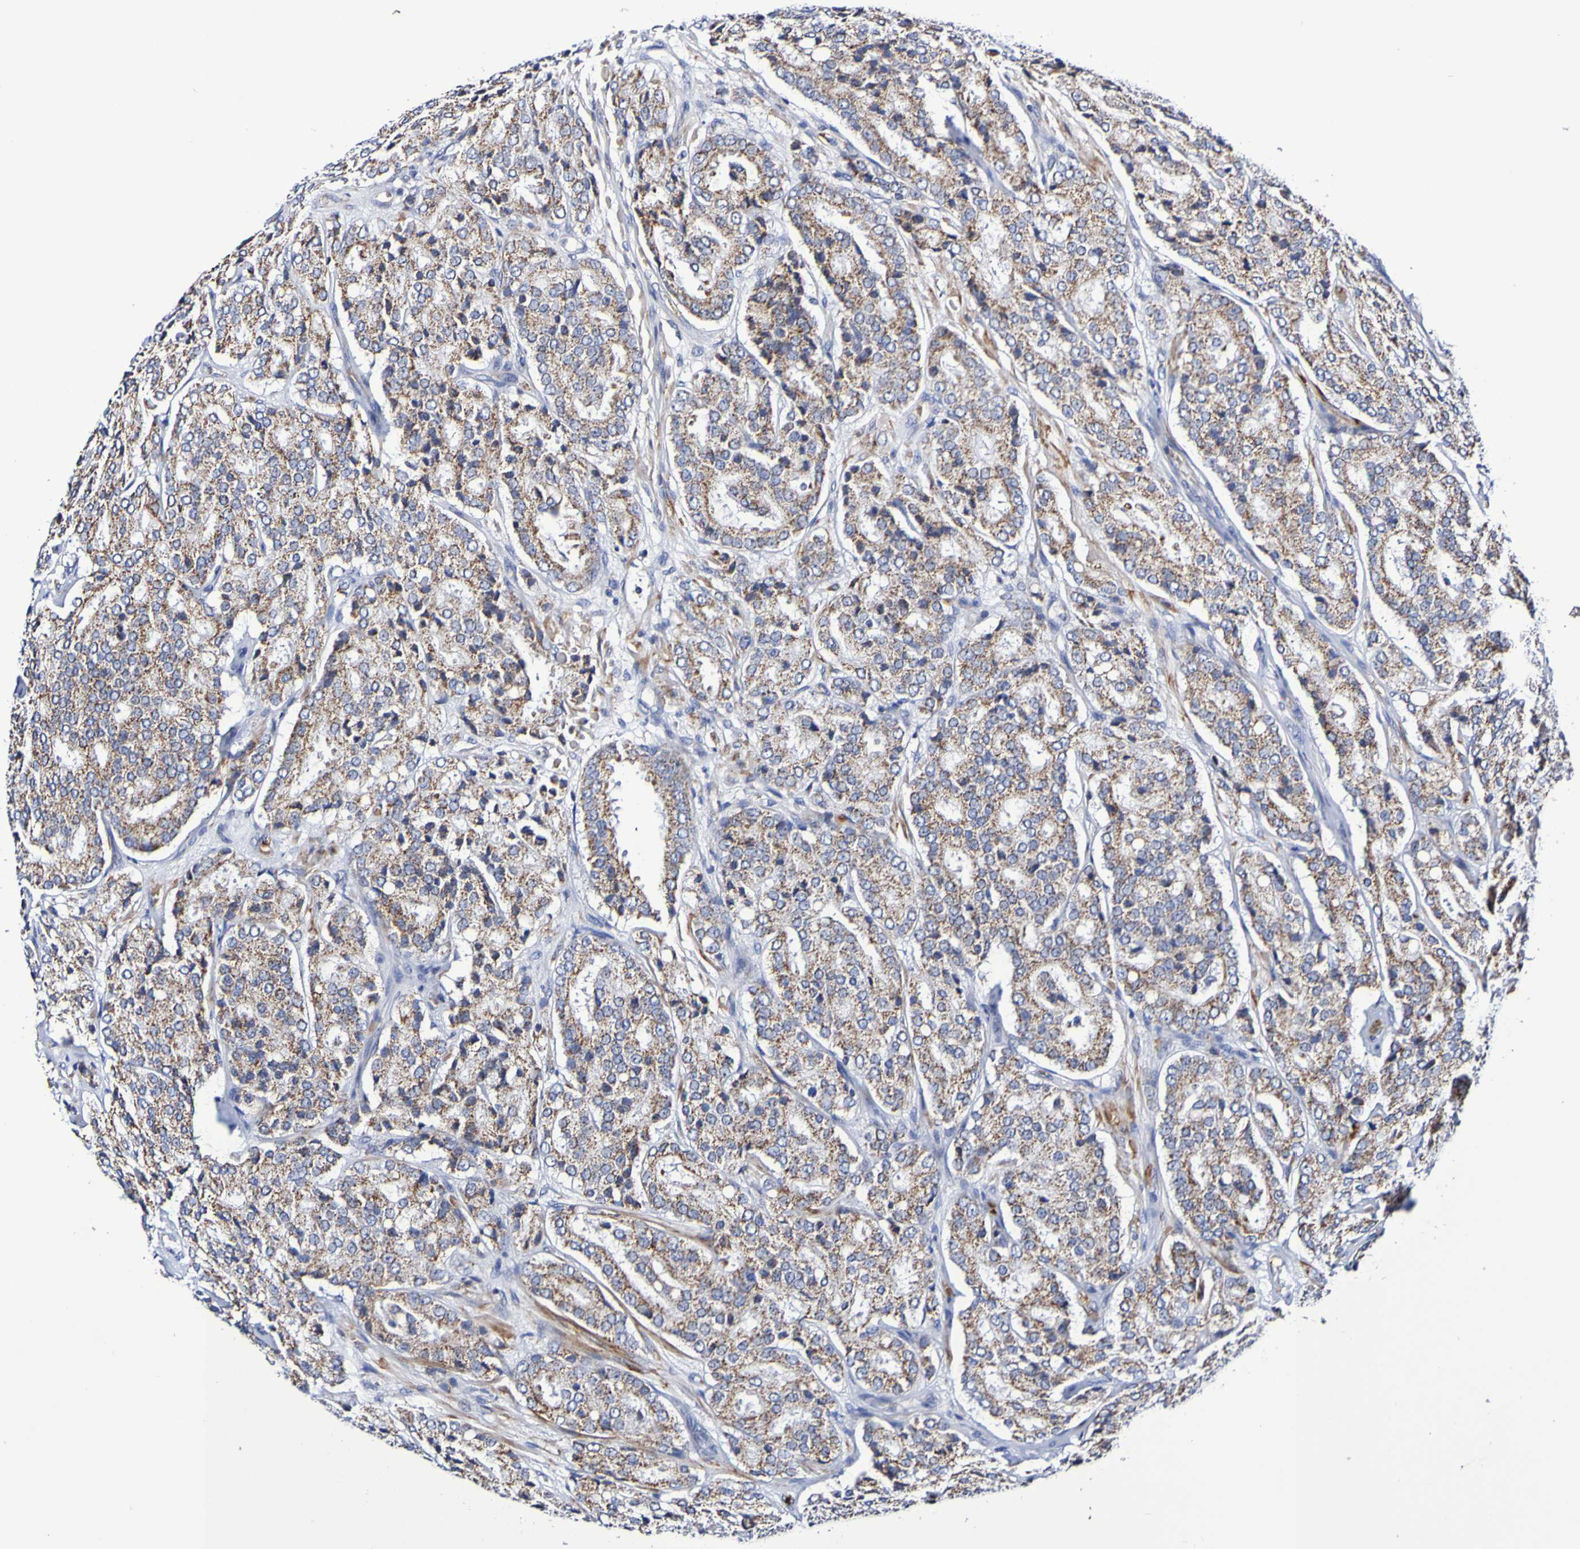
{"staining": {"intensity": "moderate", "quantity": ">75%", "location": "cytoplasmic/membranous"}, "tissue": "prostate cancer", "cell_type": "Tumor cells", "image_type": "cancer", "snomed": [{"axis": "morphology", "description": "Adenocarcinoma, High grade"}, {"axis": "topography", "description": "Prostate"}], "caption": "Immunohistochemistry micrograph of neoplastic tissue: human prostate cancer stained using IHC demonstrates medium levels of moderate protein expression localized specifically in the cytoplasmic/membranous of tumor cells, appearing as a cytoplasmic/membranous brown color.", "gene": "WNT4", "patient": {"sex": "male", "age": 65}}